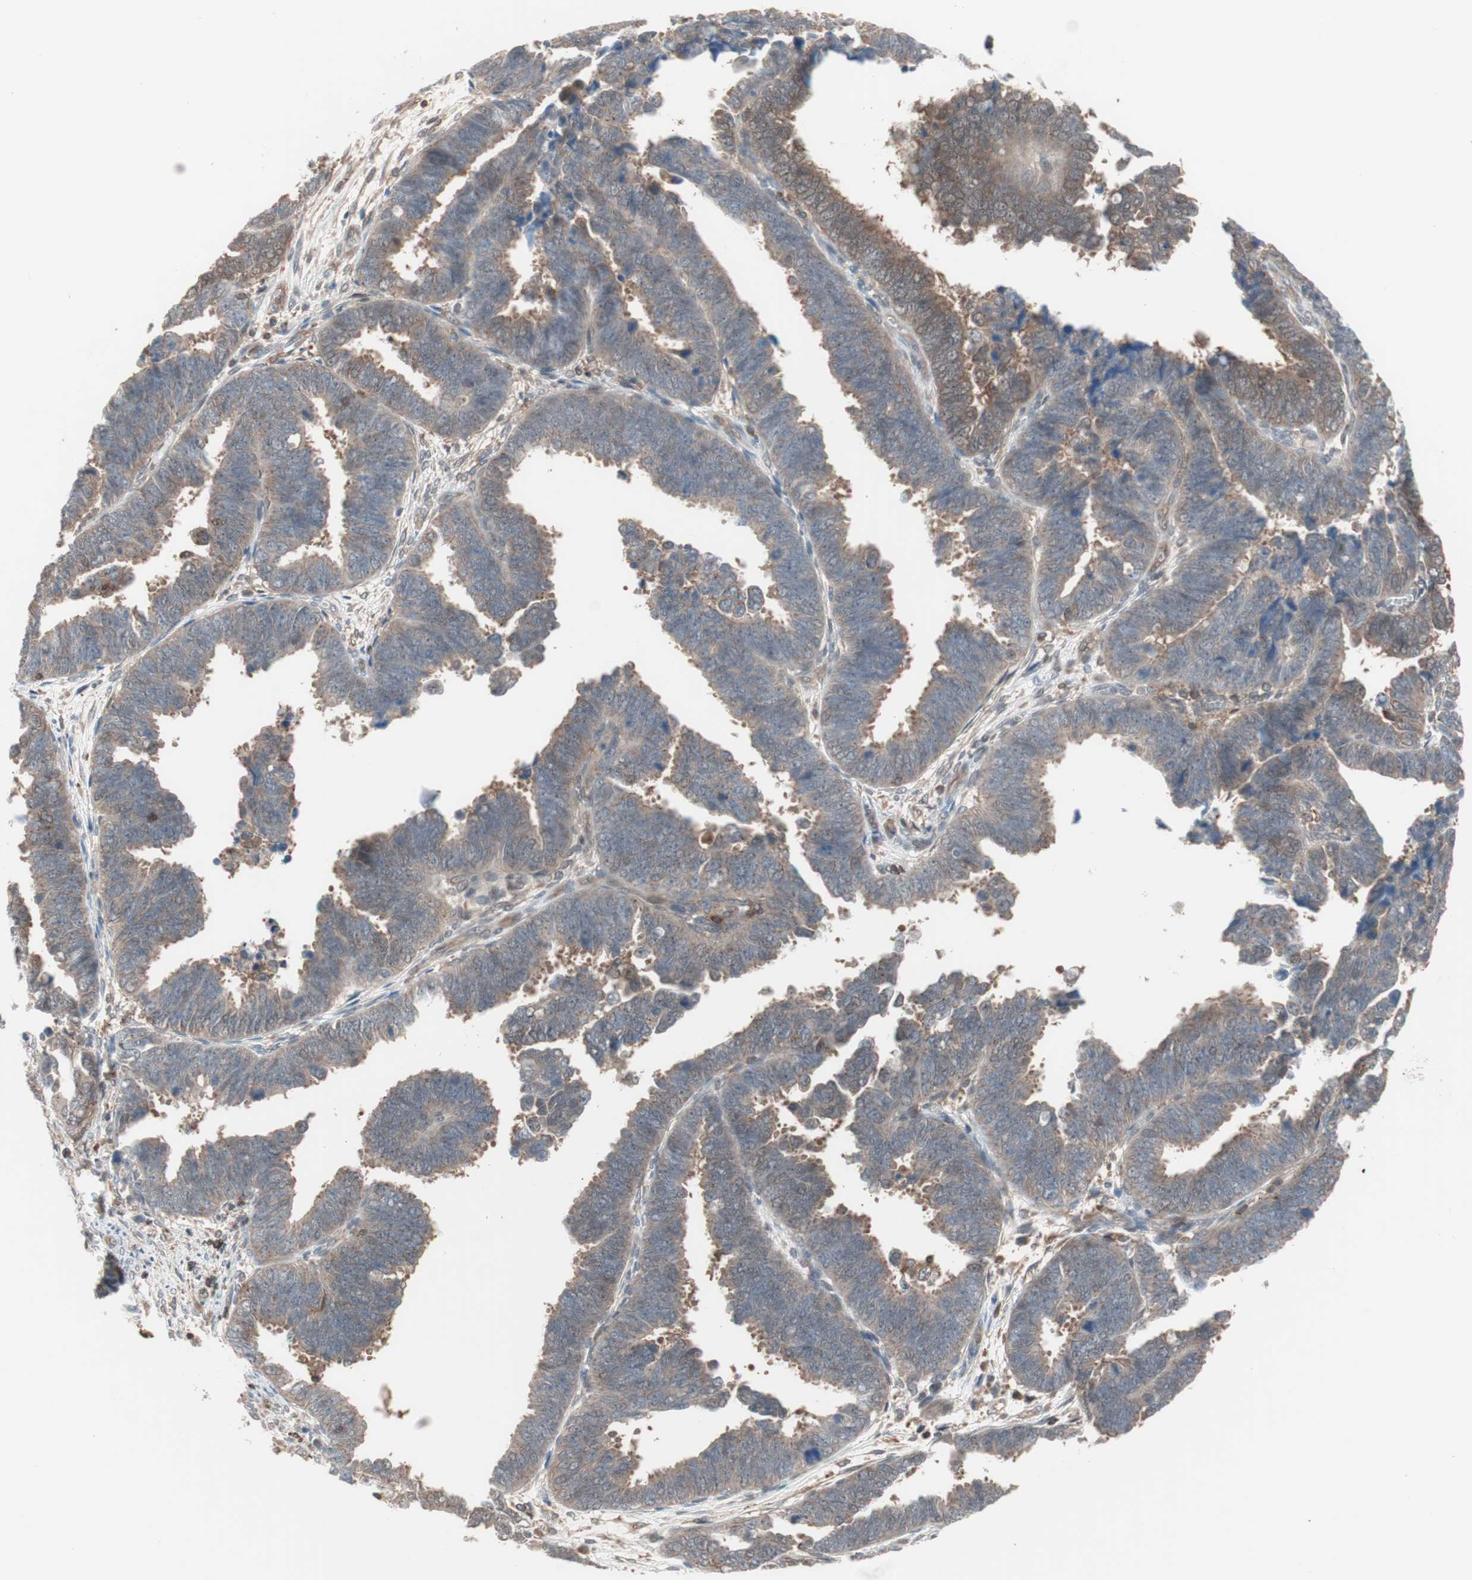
{"staining": {"intensity": "weak", "quantity": "25%-75%", "location": "cytoplasmic/membranous"}, "tissue": "endometrial cancer", "cell_type": "Tumor cells", "image_type": "cancer", "snomed": [{"axis": "morphology", "description": "Adenocarcinoma, NOS"}, {"axis": "topography", "description": "Endometrium"}], "caption": "Immunohistochemical staining of endometrial adenocarcinoma displays low levels of weak cytoplasmic/membranous protein positivity in approximately 25%-75% of tumor cells.", "gene": "GALT", "patient": {"sex": "female", "age": 75}}